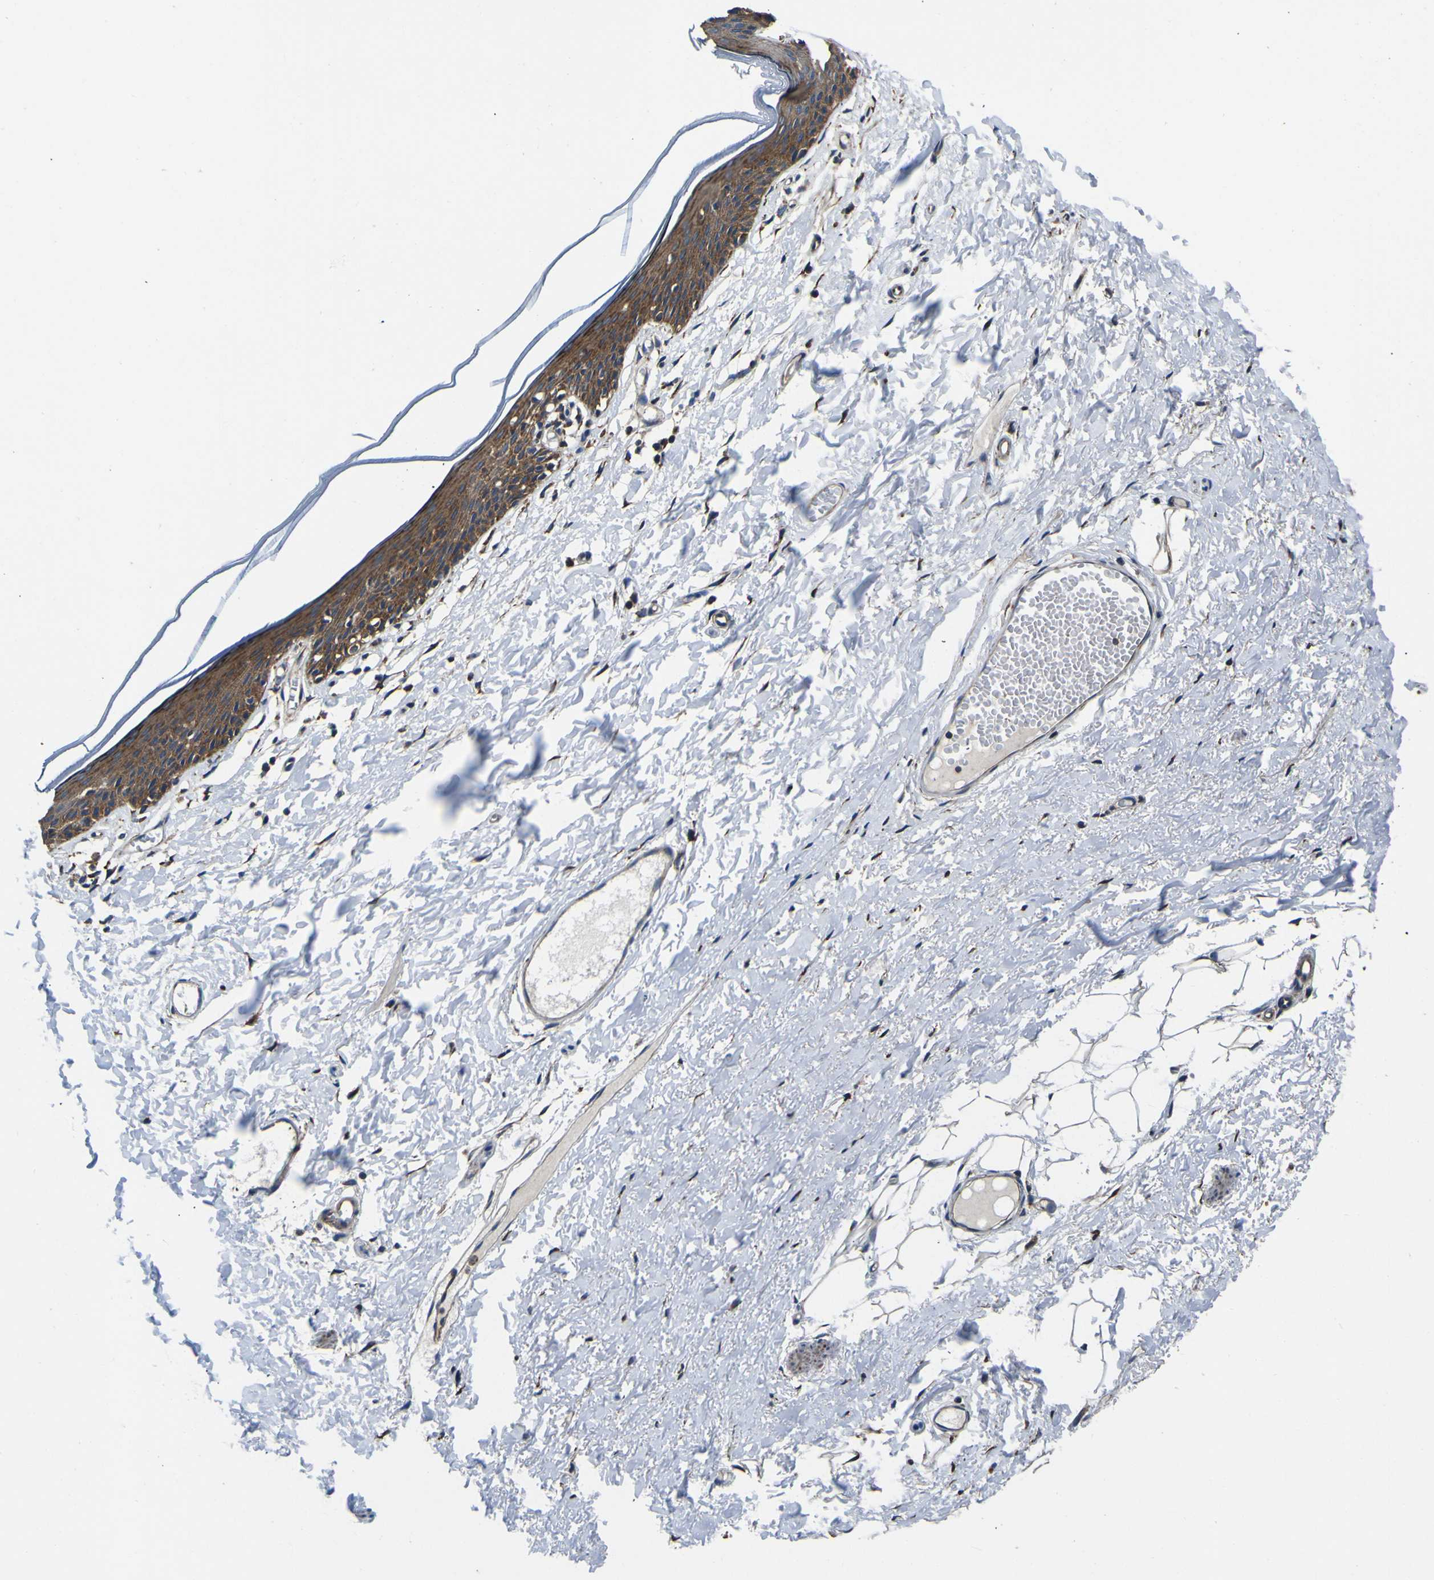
{"staining": {"intensity": "moderate", "quantity": ">75%", "location": "cytoplasmic/membranous"}, "tissue": "skin", "cell_type": "Epidermal cells", "image_type": "normal", "snomed": [{"axis": "morphology", "description": "Normal tissue, NOS"}, {"axis": "topography", "description": "Vulva"}], "caption": "IHC (DAB (3,3'-diaminobenzidine)) staining of benign human skin demonstrates moderate cytoplasmic/membranous protein staining in approximately >75% of epidermal cells.", "gene": "INPP5A", "patient": {"sex": "female", "age": 54}}